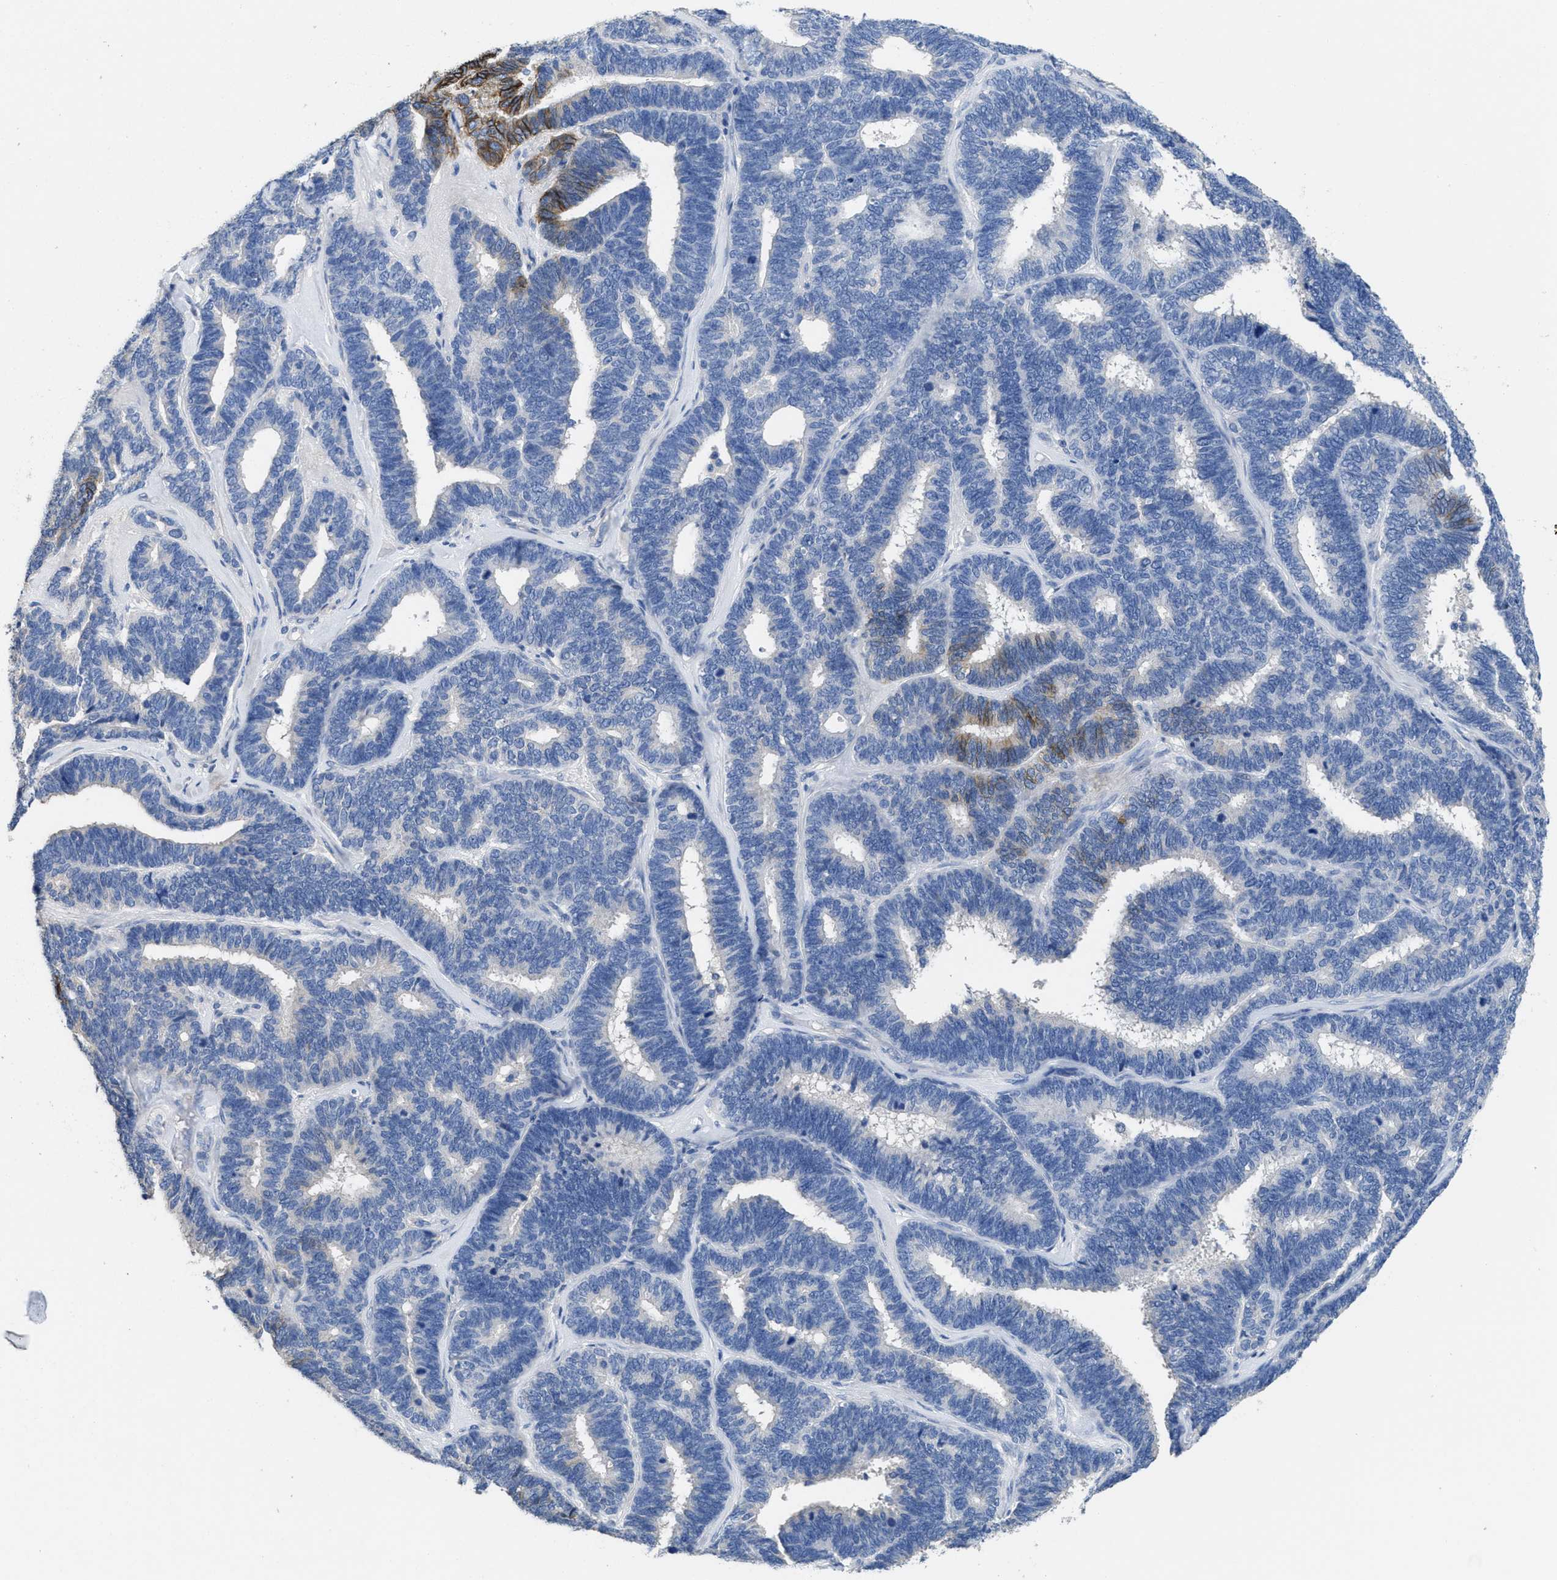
{"staining": {"intensity": "strong", "quantity": "<25%", "location": "cytoplasmic/membranous"}, "tissue": "endometrial cancer", "cell_type": "Tumor cells", "image_type": "cancer", "snomed": [{"axis": "morphology", "description": "Adenocarcinoma, NOS"}, {"axis": "topography", "description": "Endometrium"}], "caption": "A histopathology image of endometrial cancer stained for a protein demonstrates strong cytoplasmic/membranous brown staining in tumor cells.", "gene": "CA9", "patient": {"sex": "female", "age": 70}}